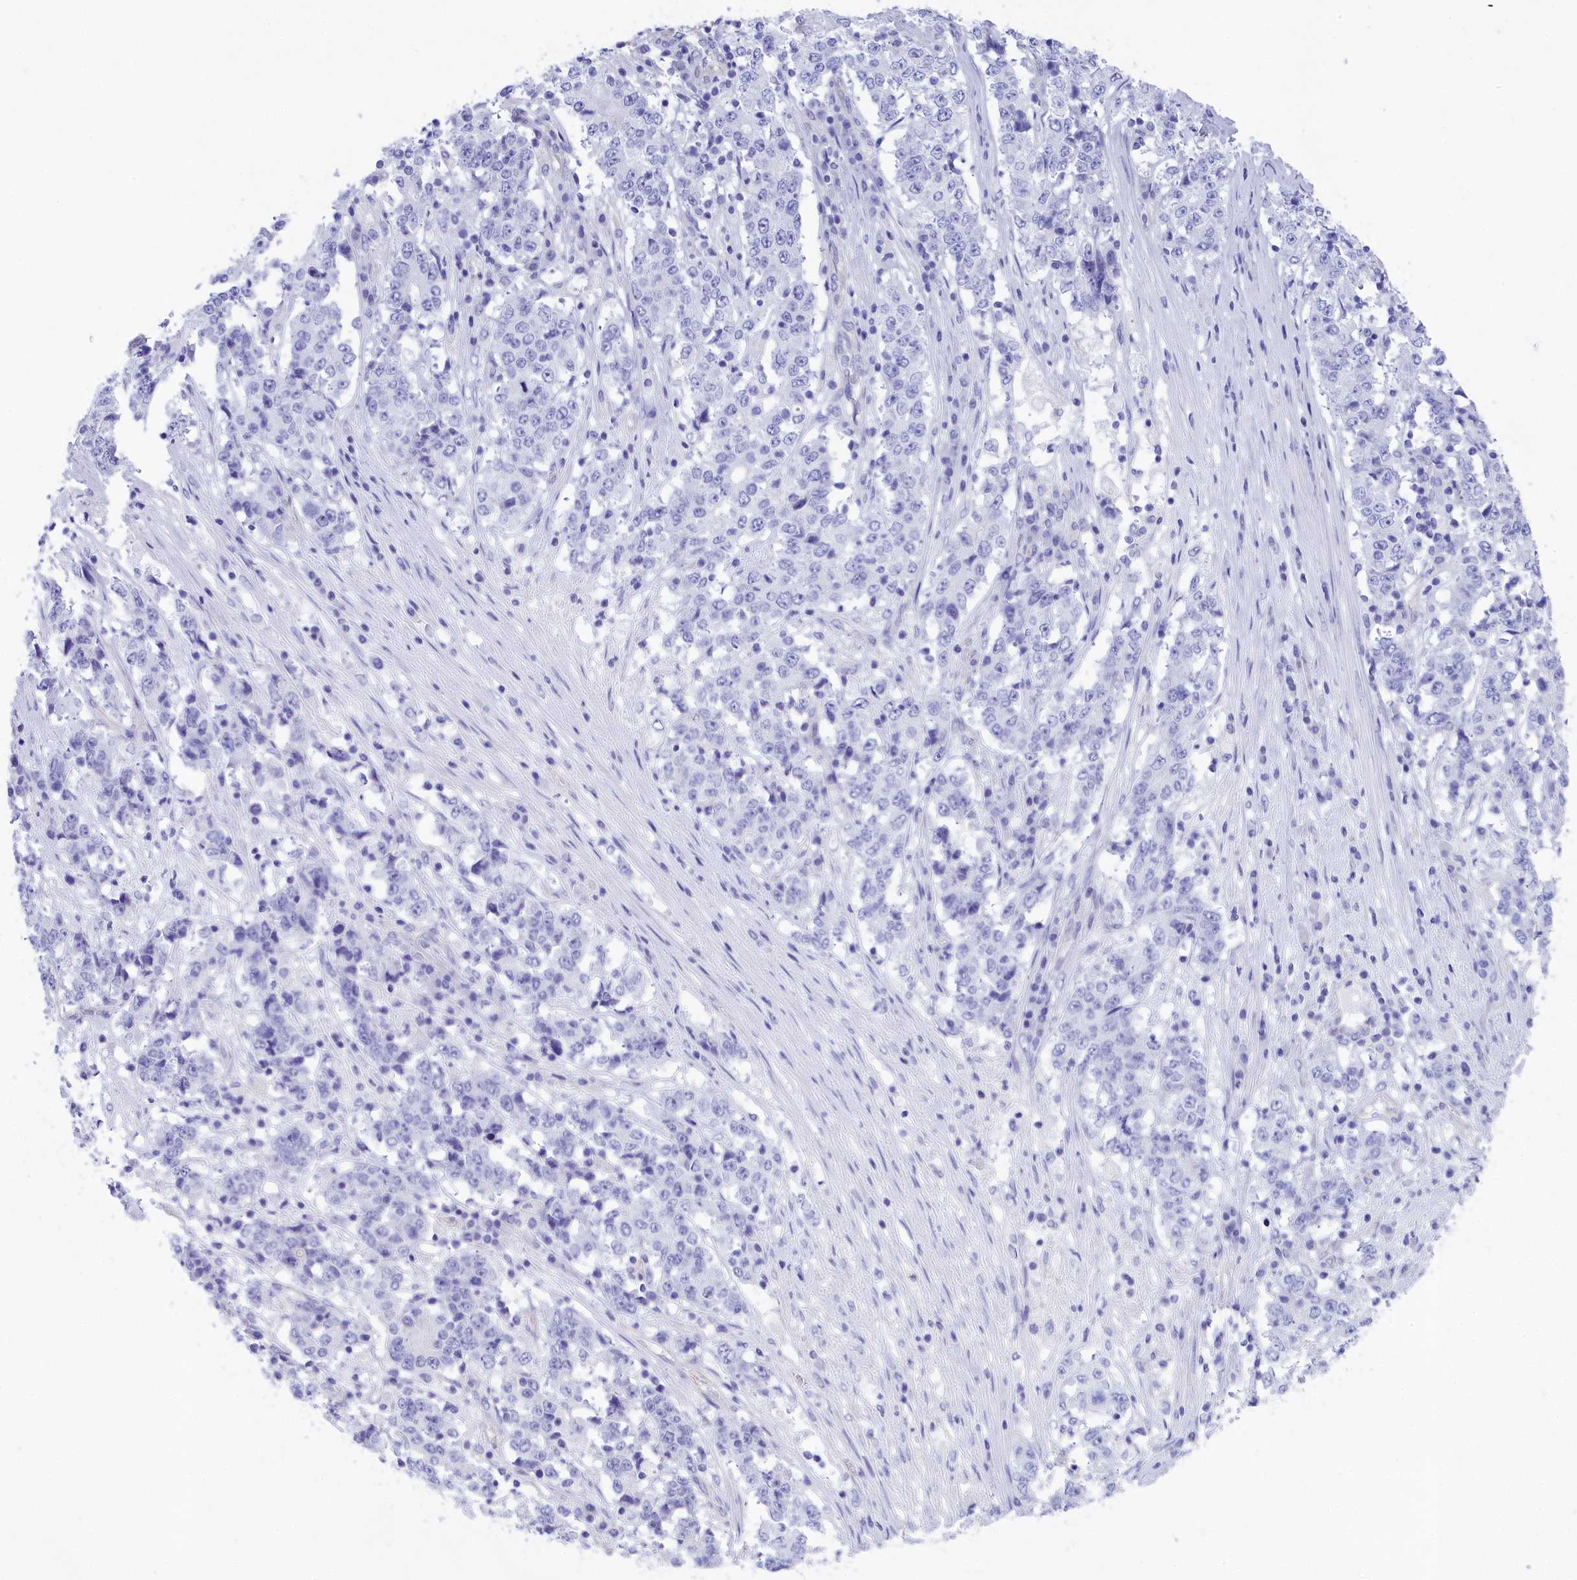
{"staining": {"intensity": "negative", "quantity": "none", "location": "none"}, "tissue": "stomach cancer", "cell_type": "Tumor cells", "image_type": "cancer", "snomed": [{"axis": "morphology", "description": "Adenocarcinoma, NOS"}, {"axis": "topography", "description": "Stomach"}], "caption": "Stomach cancer (adenocarcinoma) was stained to show a protein in brown. There is no significant positivity in tumor cells.", "gene": "TACSTD2", "patient": {"sex": "male", "age": 59}}